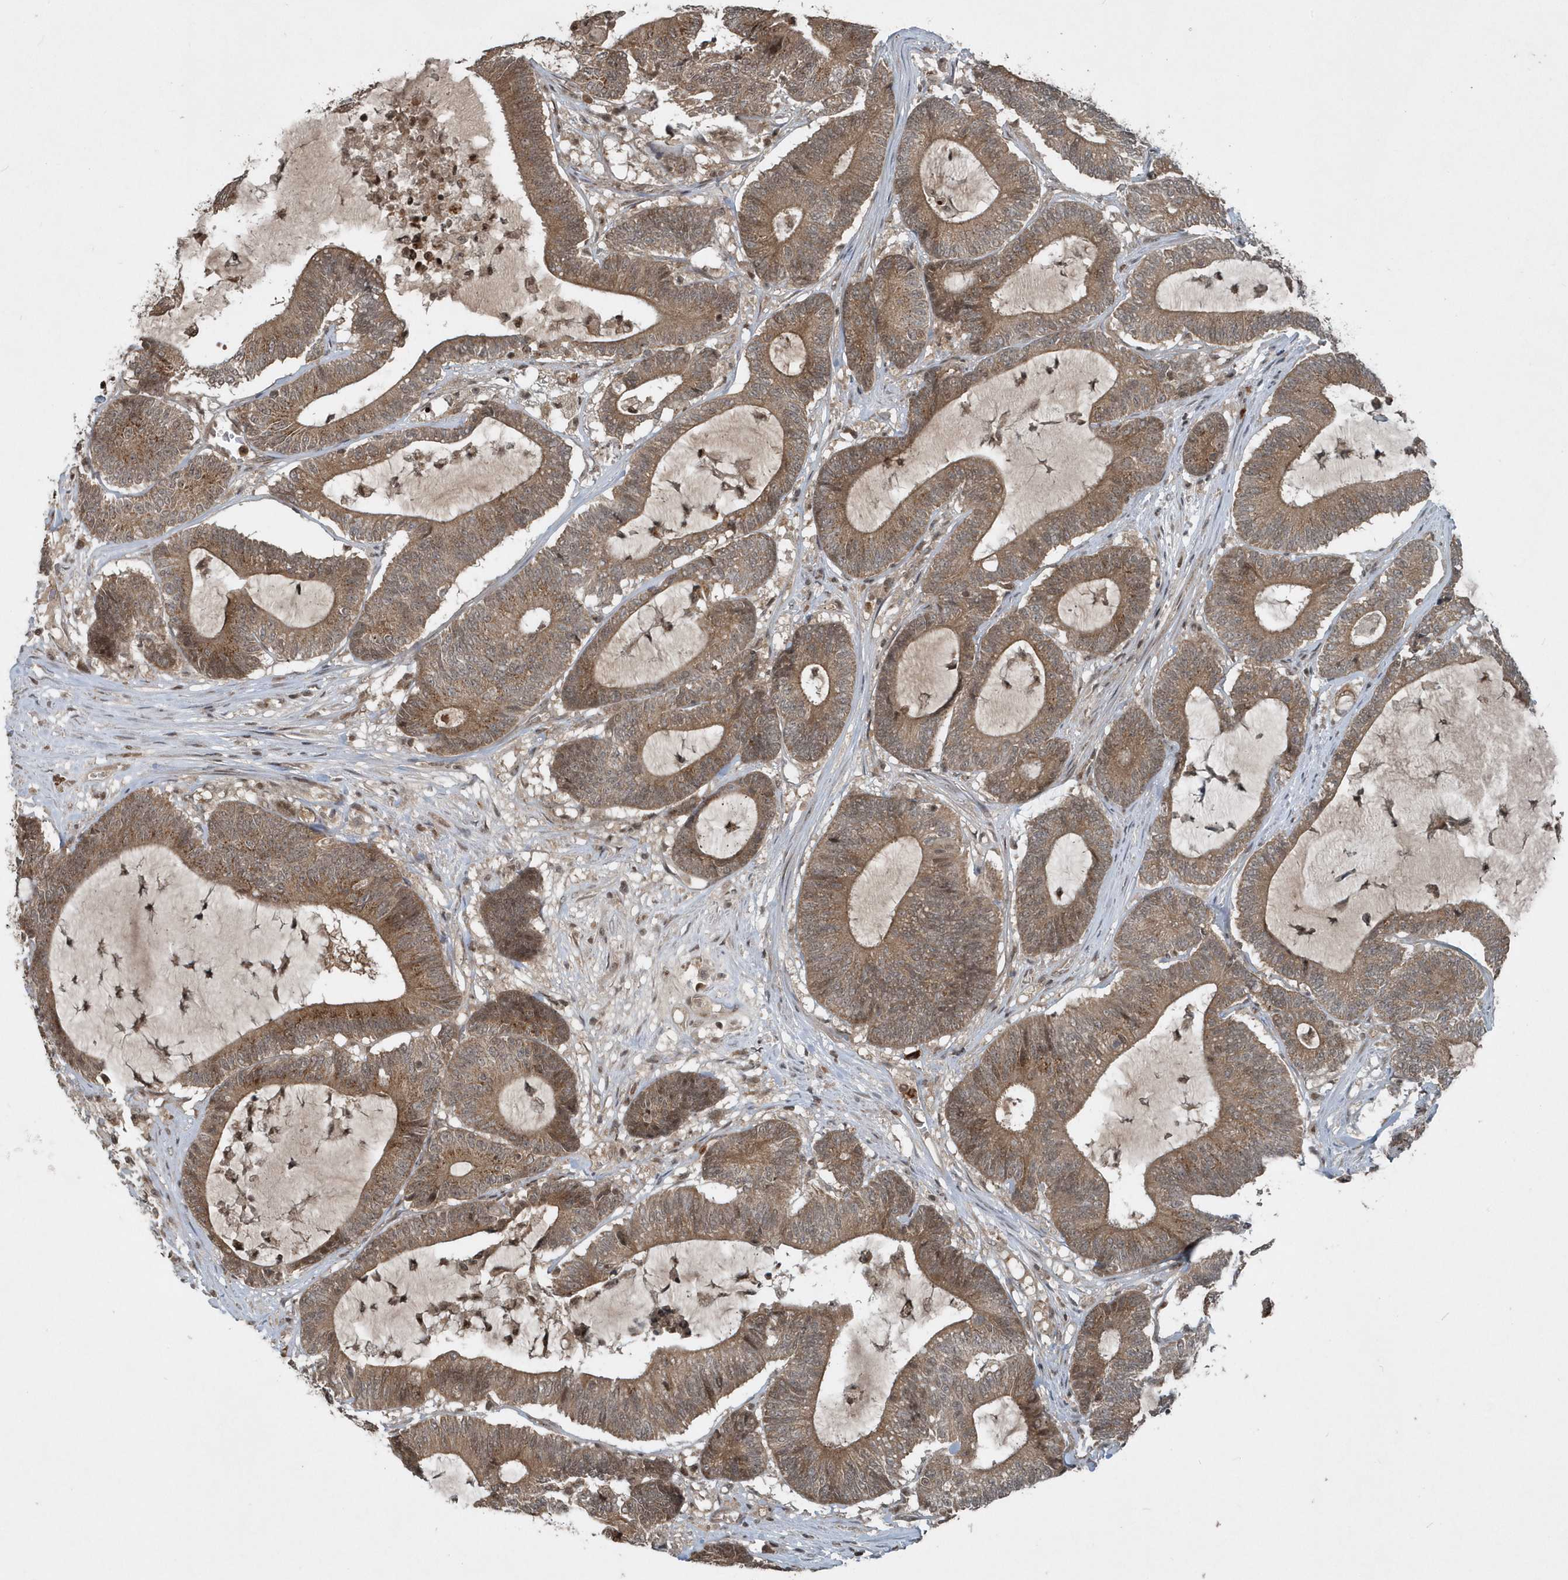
{"staining": {"intensity": "moderate", "quantity": ">75%", "location": "cytoplasmic/membranous"}, "tissue": "colorectal cancer", "cell_type": "Tumor cells", "image_type": "cancer", "snomed": [{"axis": "morphology", "description": "Adenocarcinoma, NOS"}, {"axis": "topography", "description": "Colon"}], "caption": "Immunohistochemistry (IHC) staining of colorectal cancer, which displays medium levels of moderate cytoplasmic/membranous expression in about >75% of tumor cells indicating moderate cytoplasmic/membranous protein expression. The staining was performed using DAB (3,3'-diaminobenzidine) (brown) for protein detection and nuclei were counterstained in hematoxylin (blue).", "gene": "EIF2B1", "patient": {"sex": "female", "age": 84}}